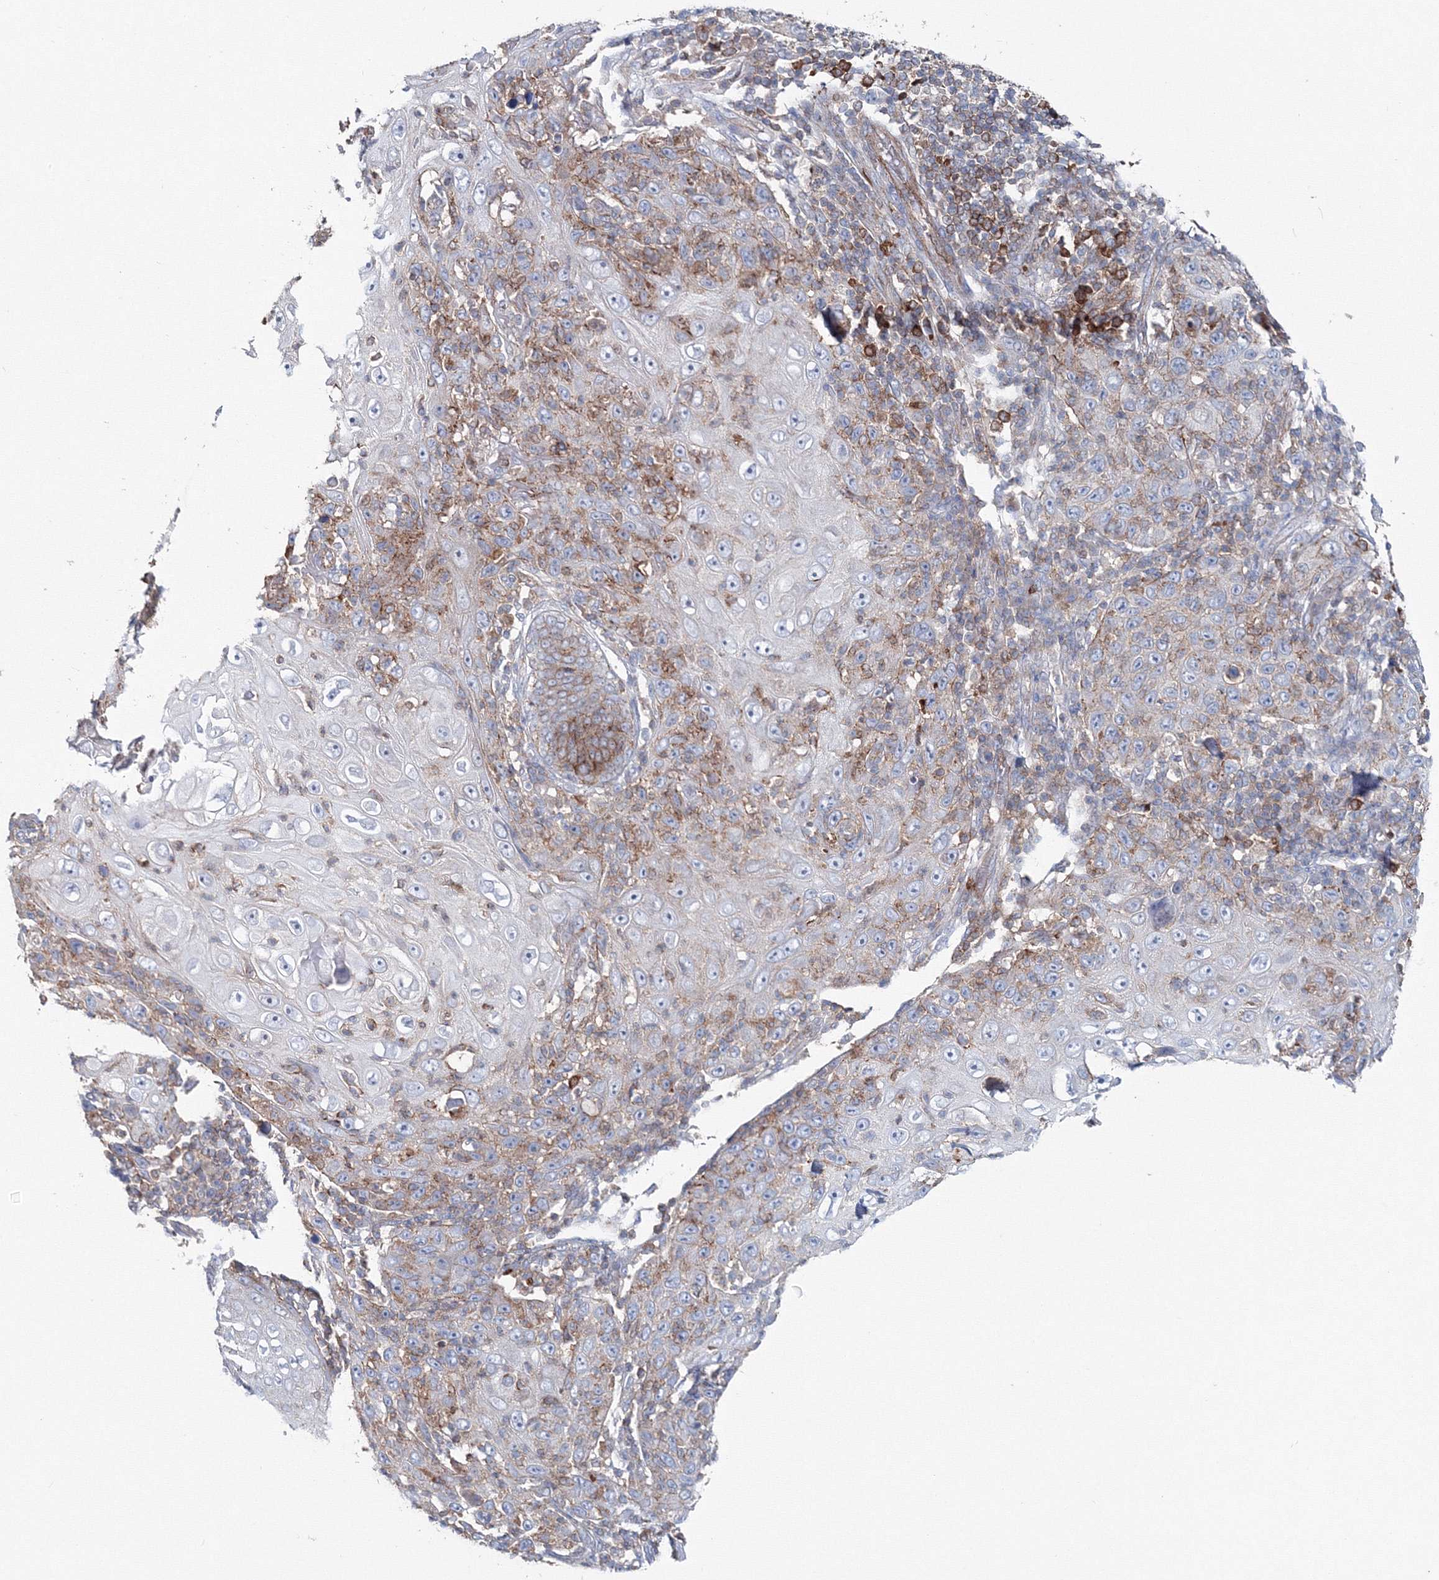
{"staining": {"intensity": "moderate", "quantity": "<25%", "location": "cytoplasmic/membranous"}, "tissue": "skin cancer", "cell_type": "Tumor cells", "image_type": "cancer", "snomed": [{"axis": "morphology", "description": "Squamous cell carcinoma, NOS"}, {"axis": "topography", "description": "Skin"}], "caption": "Skin cancer (squamous cell carcinoma) stained with DAB IHC exhibits low levels of moderate cytoplasmic/membranous expression in about <25% of tumor cells.", "gene": "GGA2", "patient": {"sex": "female", "age": 88}}